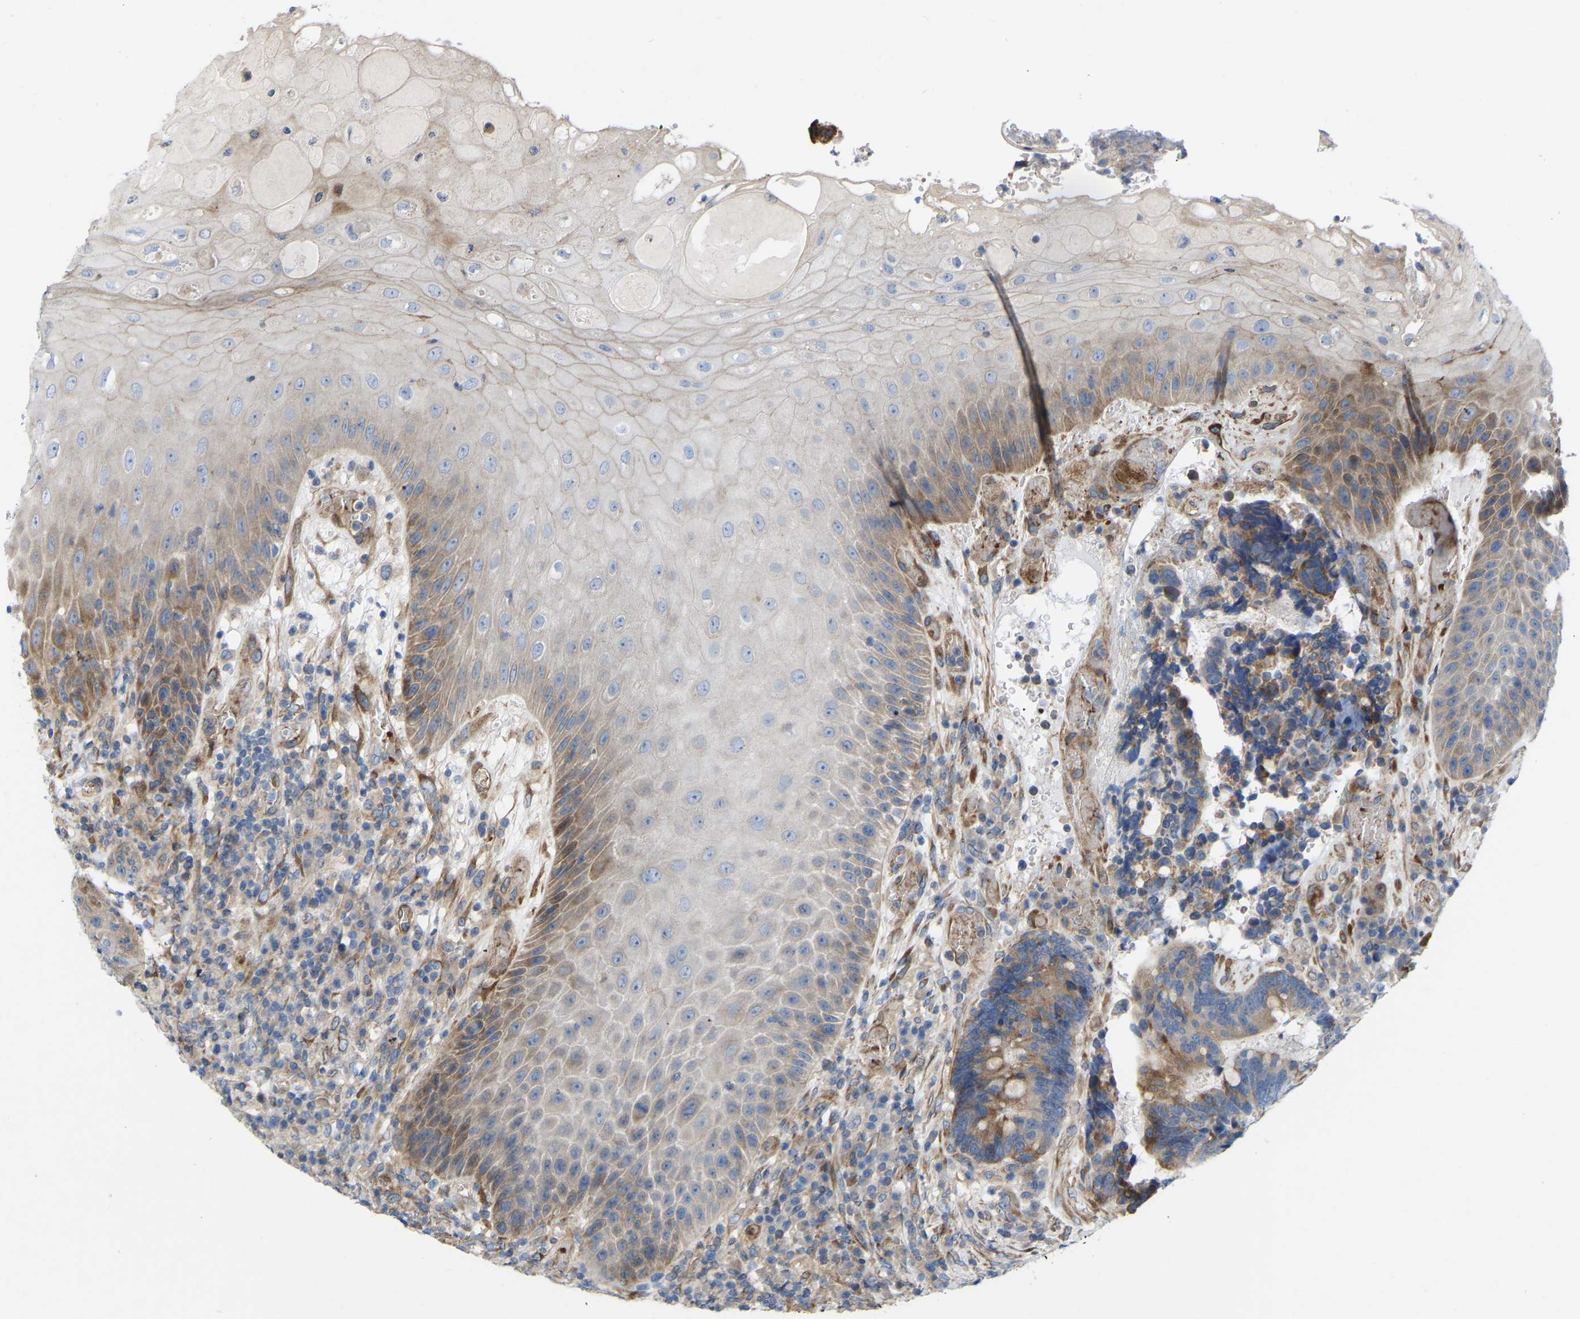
{"staining": {"intensity": "moderate", "quantity": ">75%", "location": "cytoplasmic/membranous"}, "tissue": "colorectal cancer", "cell_type": "Tumor cells", "image_type": "cancer", "snomed": [{"axis": "morphology", "description": "Adenocarcinoma, NOS"}, {"axis": "topography", "description": "Rectum"}, {"axis": "topography", "description": "Anal"}], "caption": "Brown immunohistochemical staining in colorectal adenocarcinoma displays moderate cytoplasmic/membranous staining in about >75% of tumor cells. The staining was performed using DAB to visualize the protein expression in brown, while the nuclei were stained in blue with hematoxylin (Magnification: 20x).", "gene": "TOR1B", "patient": {"sex": "female", "age": 89}}